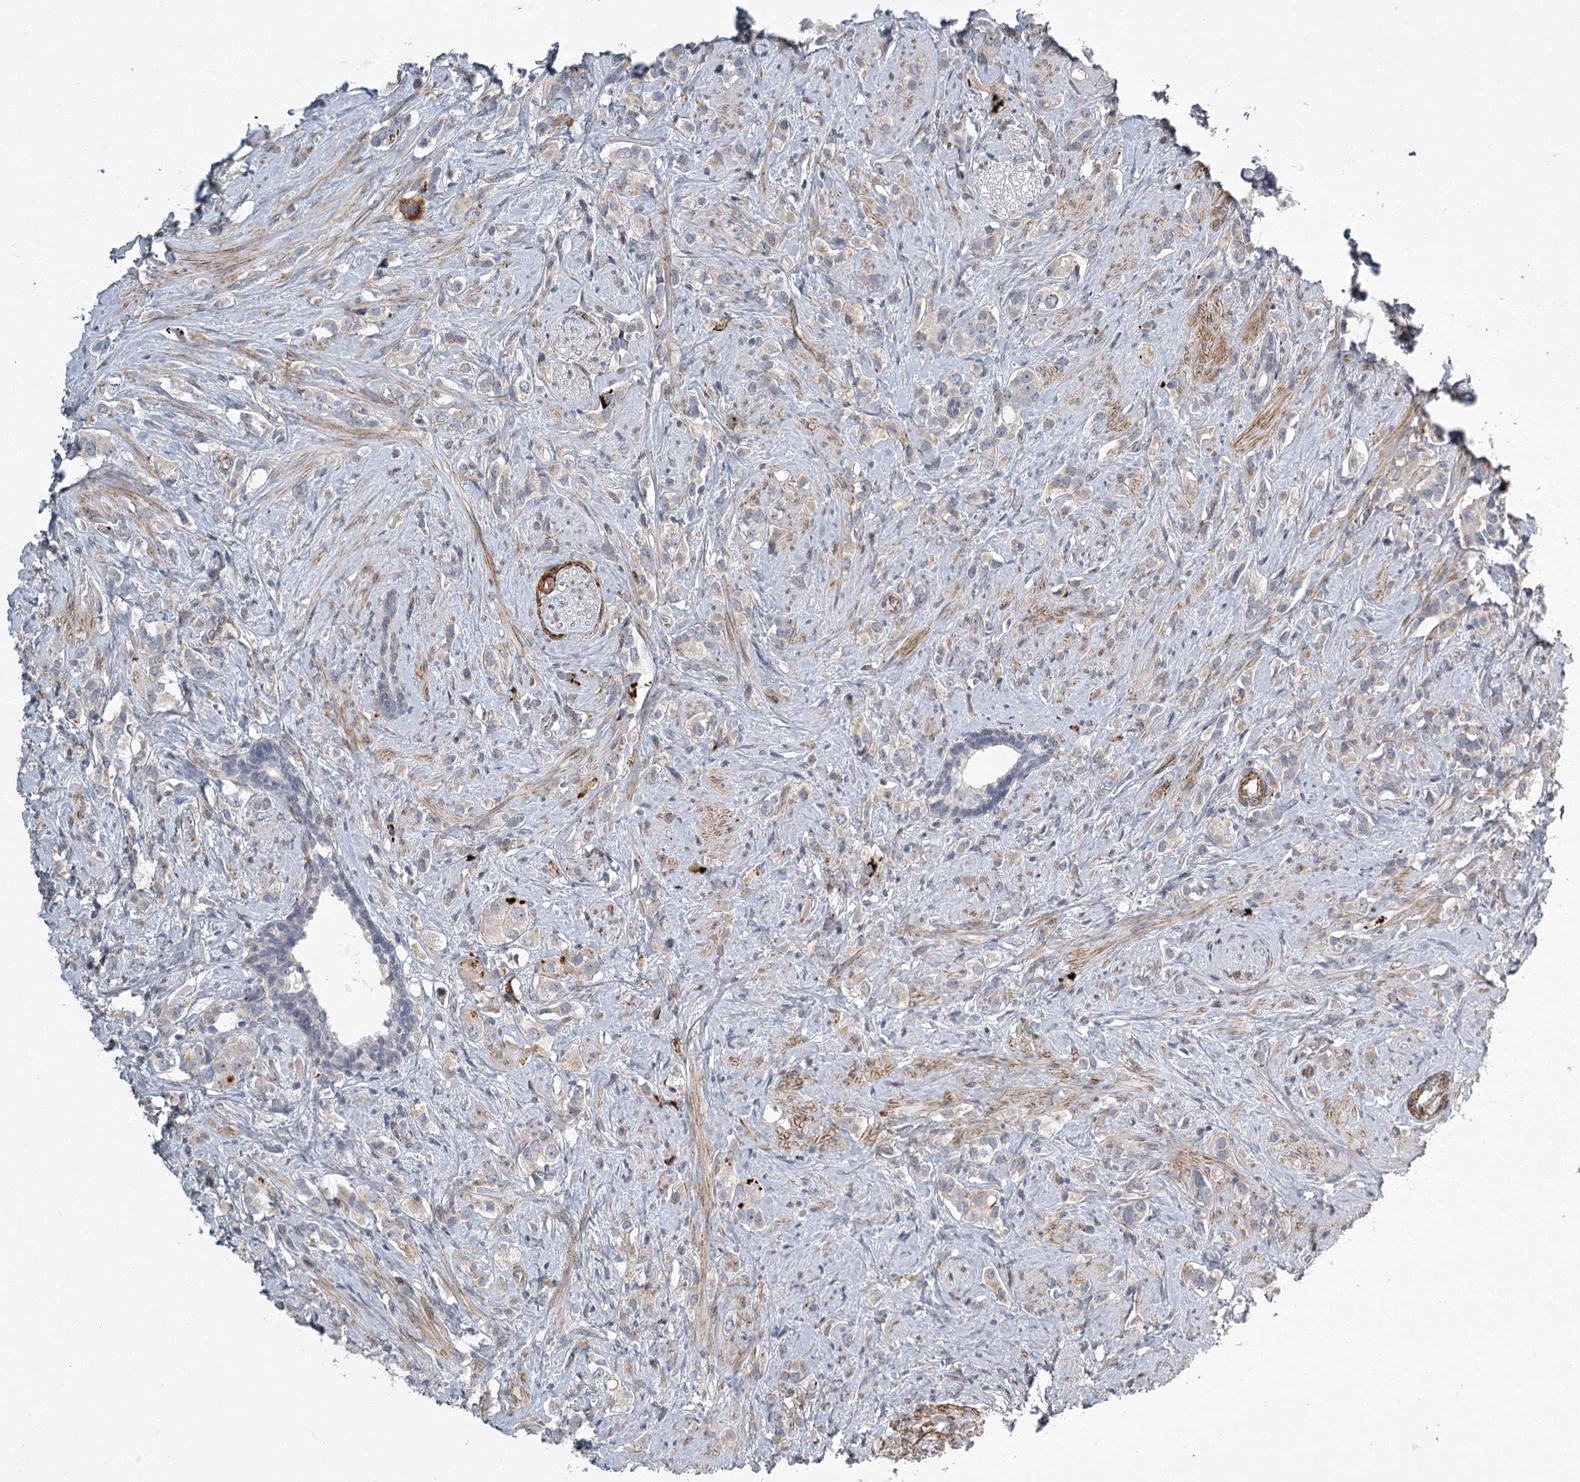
{"staining": {"intensity": "negative", "quantity": "none", "location": "none"}, "tissue": "prostate cancer", "cell_type": "Tumor cells", "image_type": "cancer", "snomed": [{"axis": "morphology", "description": "Adenocarcinoma, High grade"}, {"axis": "topography", "description": "Prostate"}], "caption": "Tumor cells show no significant protein expression in high-grade adenocarcinoma (prostate).", "gene": "MEPE", "patient": {"sex": "male", "age": 63}}